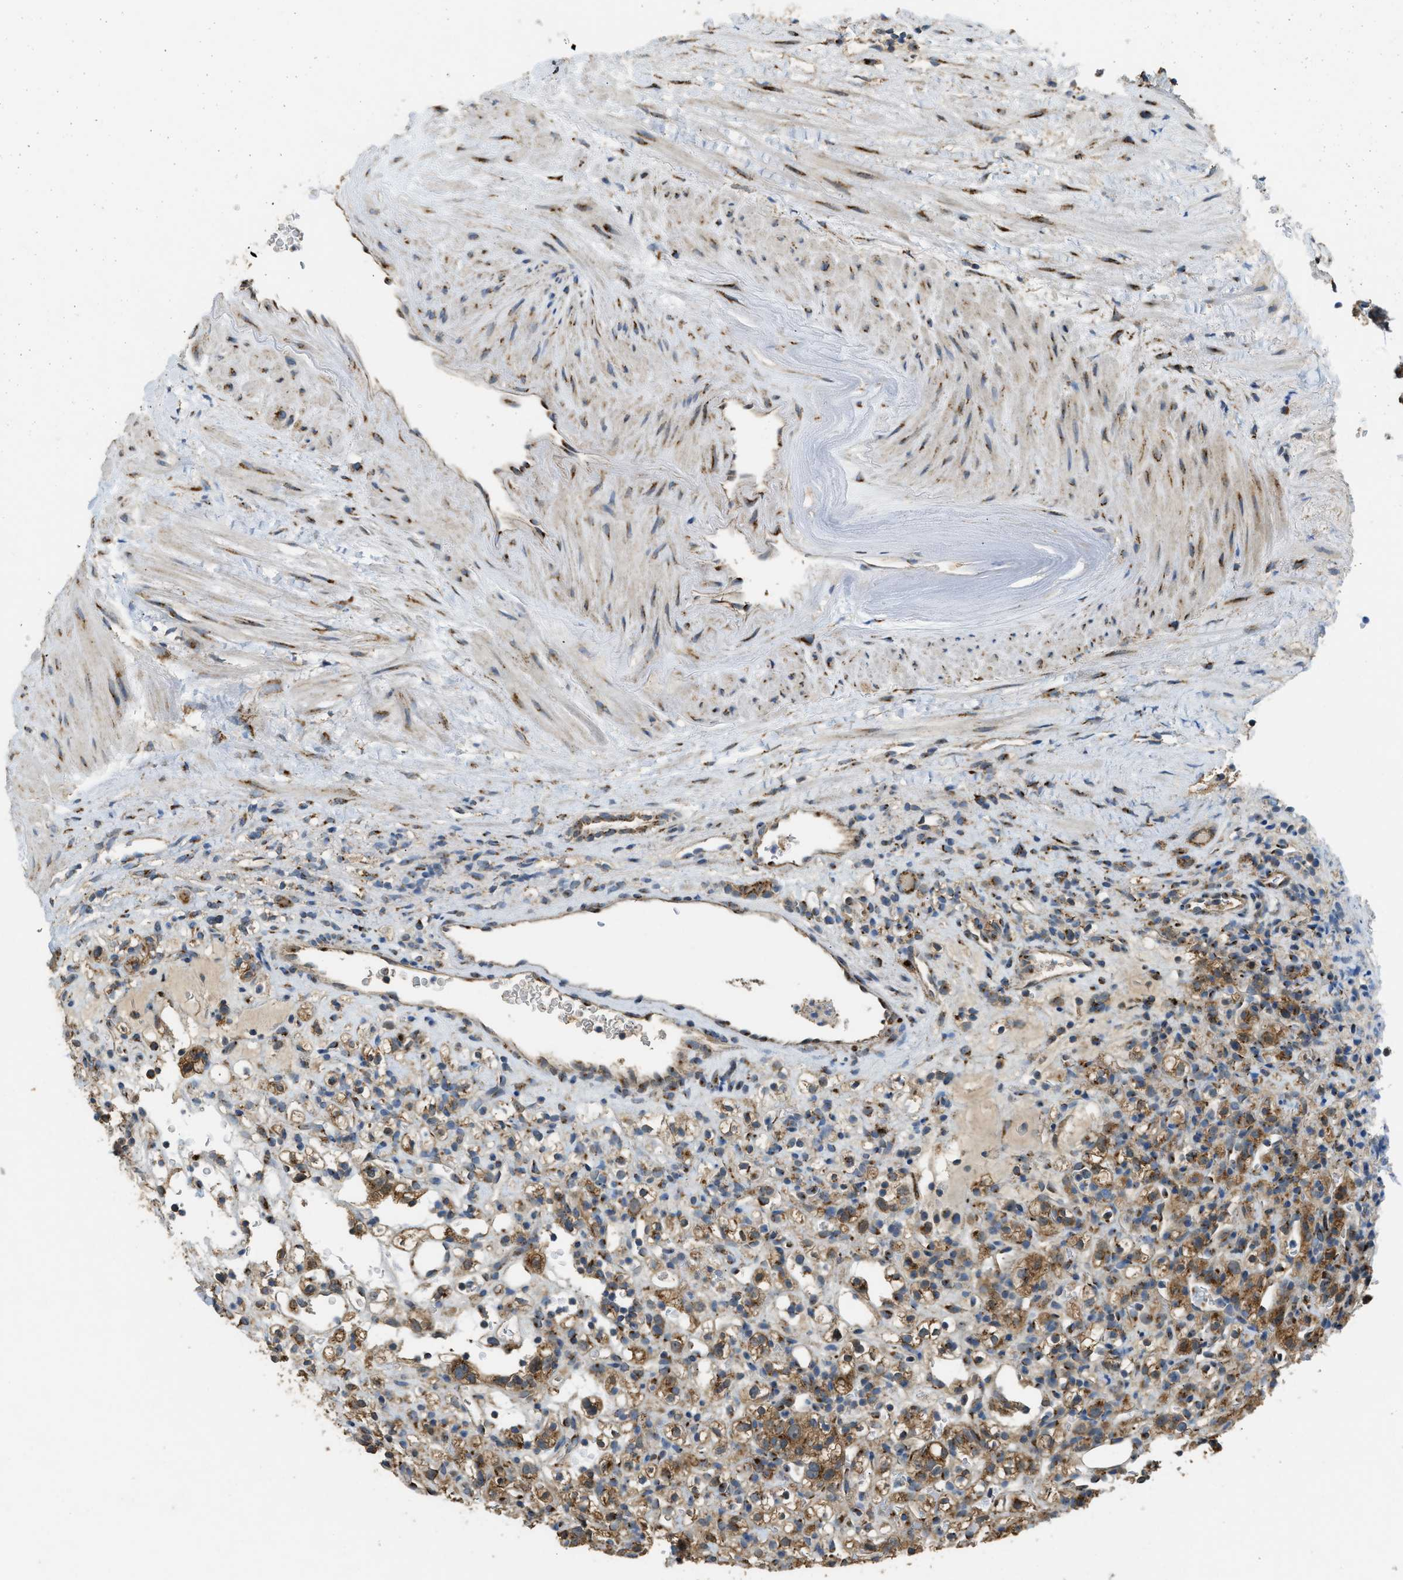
{"staining": {"intensity": "moderate", "quantity": ">75%", "location": "cytoplasmic/membranous"}, "tissue": "renal cancer", "cell_type": "Tumor cells", "image_type": "cancer", "snomed": [{"axis": "morphology", "description": "Normal tissue, NOS"}, {"axis": "morphology", "description": "Adenocarcinoma, NOS"}, {"axis": "topography", "description": "Kidney"}], "caption": "Protein staining by immunohistochemistry exhibits moderate cytoplasmic/membranous positivity in about >75% of tumor cells in renal adenocarcinoma.", "gene": "IPO7", "patient": {"sex": "female", "age": 72}}